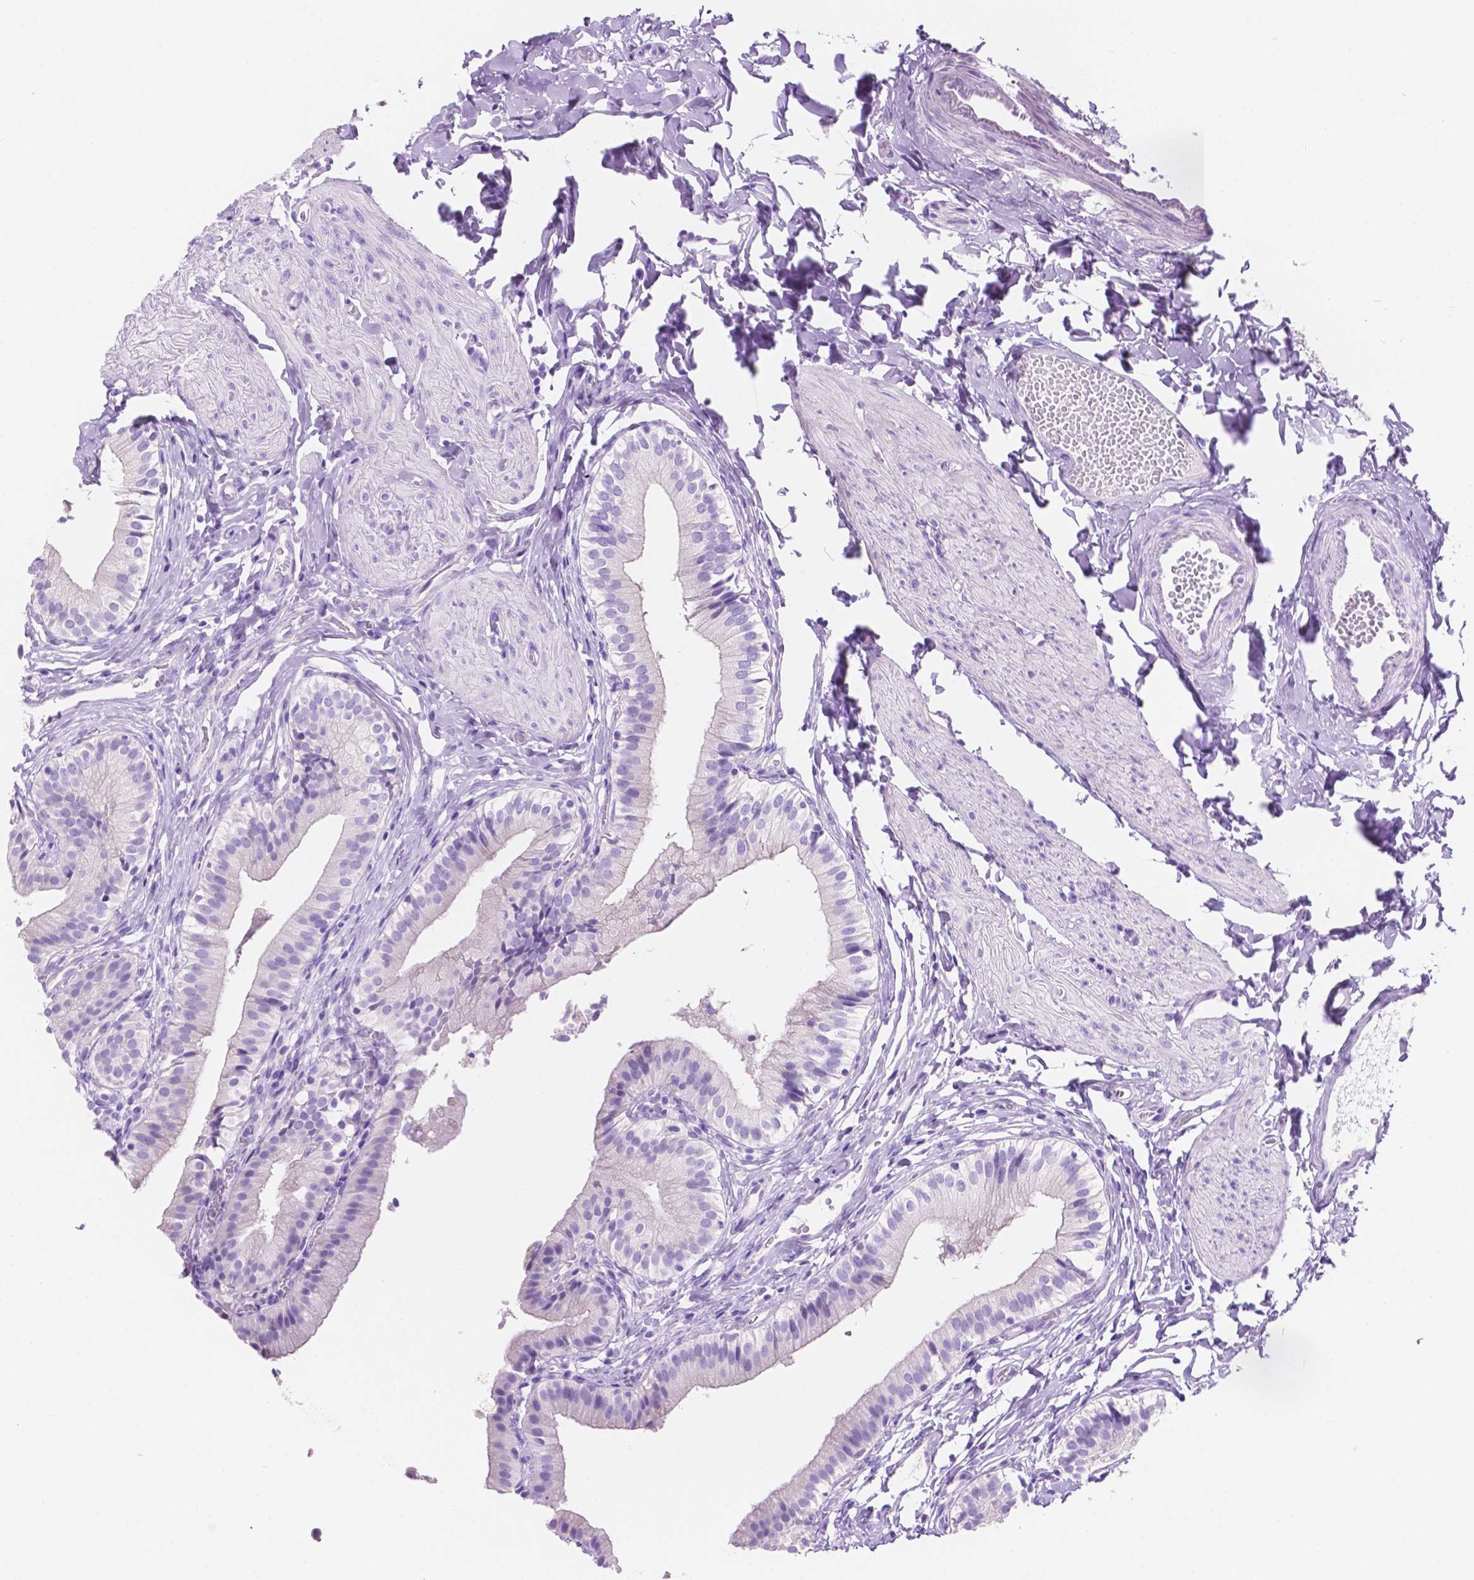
{"staining": {"intensity": "weak", "quantity": "<25%", "location": "cytoplasmic/membranous"}, "tissue": "gallbladder", "cell_type": "Glandular cells", "image_type": "normal", "snomed": [{"axis": "morphology", "description": "Normal tissue, NOS"}, {"axis": "topography", "description": "Gallbladder"}], "caption": "Protein analysis of normal gallbladder reveals no significant staining in glandular cells.", "gene": "IGFN1", "patient": {"sex": "female", "age": 47}}